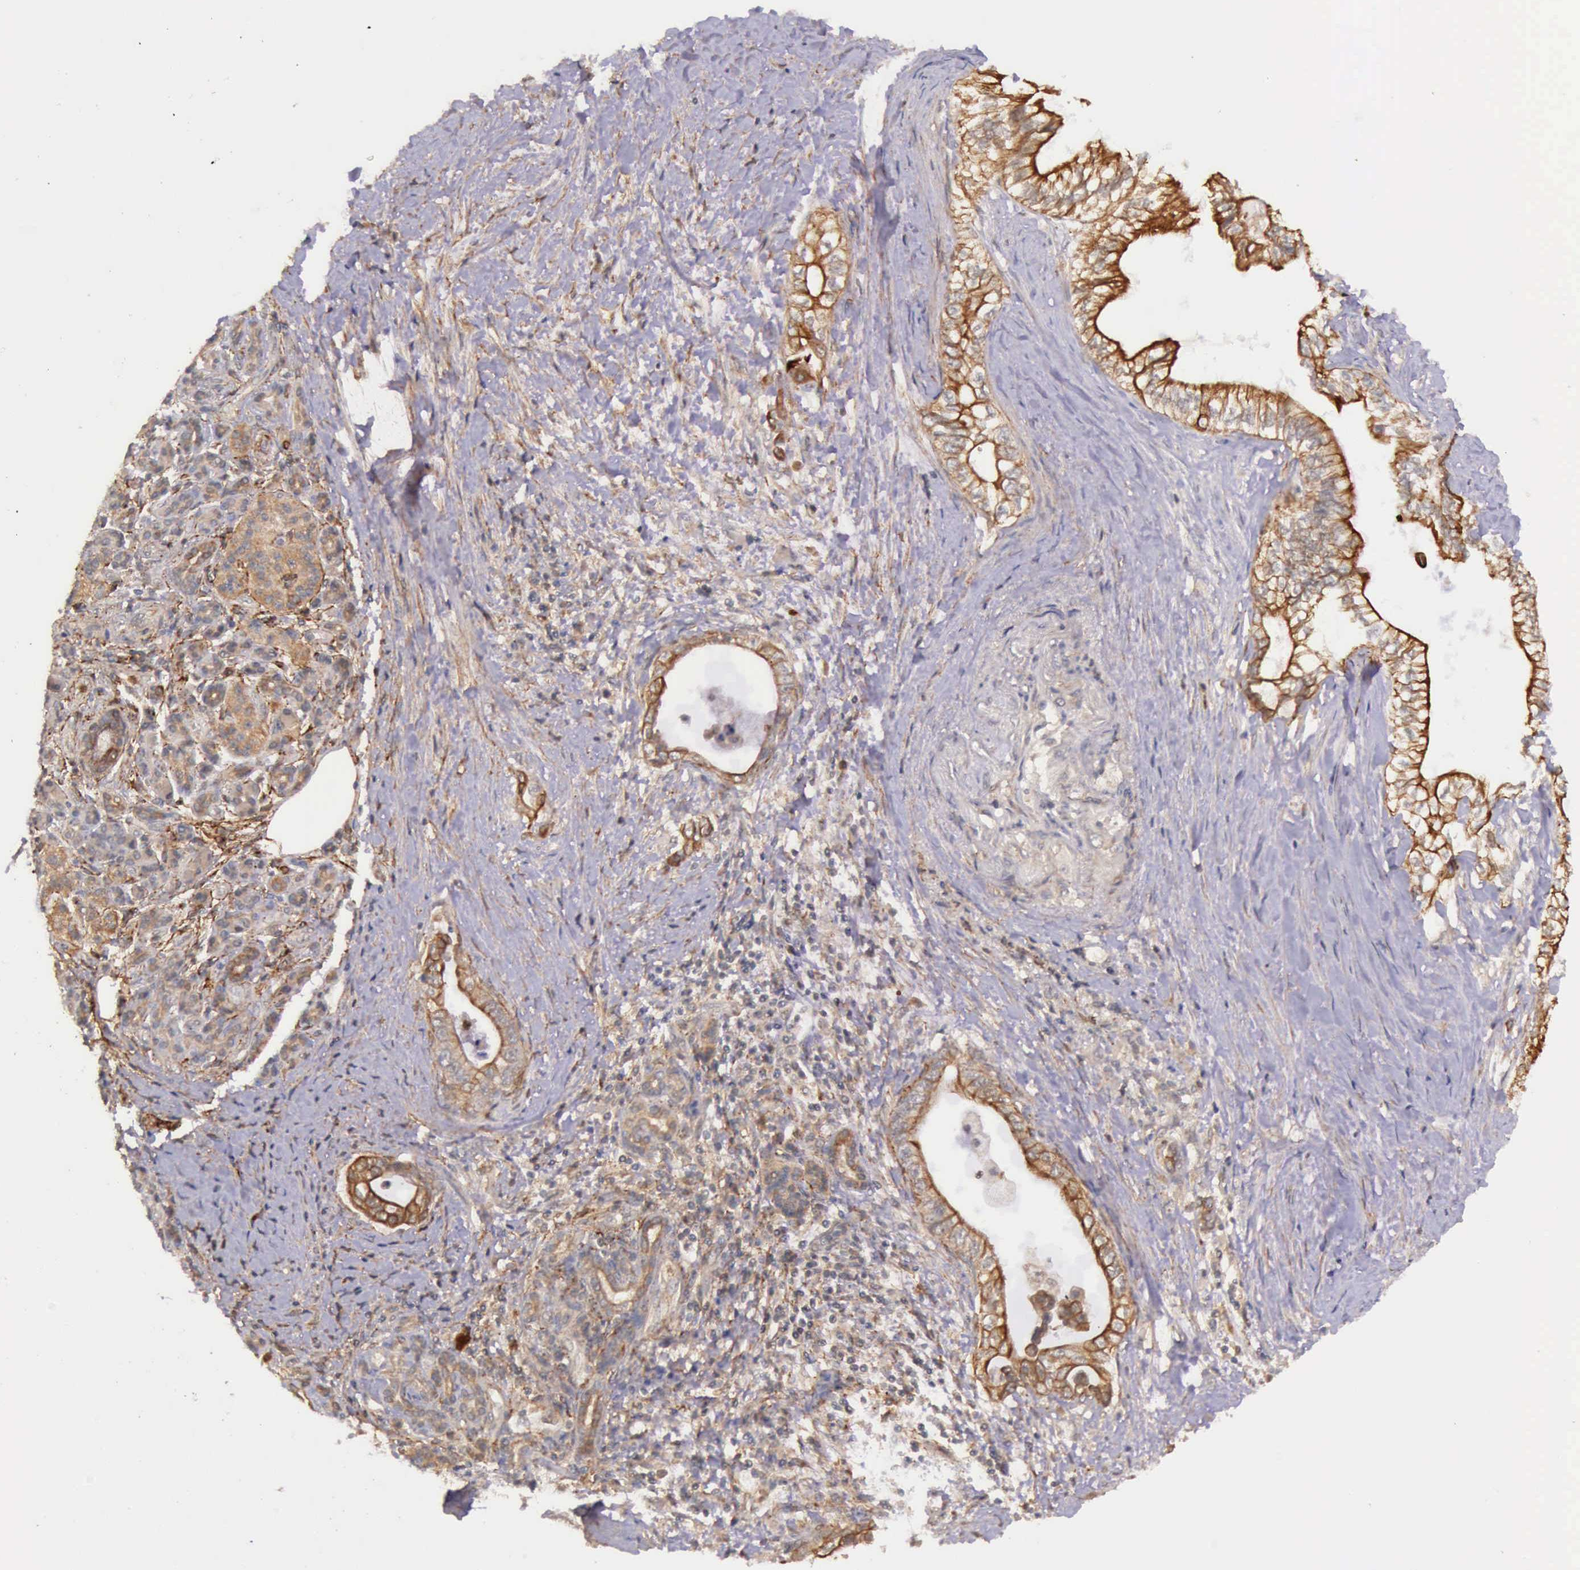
{"staining": {"intensity": "strong", "quantity": ">75%", "location": "cytoplasmic/membranous"}, "tissue": "pancreatic cancer", "cell_type": "Tumor cells", "image_type": "cancer", "snomed": [{"axis": "morphology", "description": "Adenocarcinoma, NOS"}, {"axis": "topography", "description": "Pancreas"}], "caption": "The micrograph displays staining of pancreatic cancer, revealing strong cytoplasmic/membranous protein expression (brown color) within tumor cells. (DAB (3,3'-diaminobenzidine) IHC, brown staining for protein, blue staining for nuclei).", "gene": "PRICKLE3", "patient": {"sex": "female", "age": 66}}